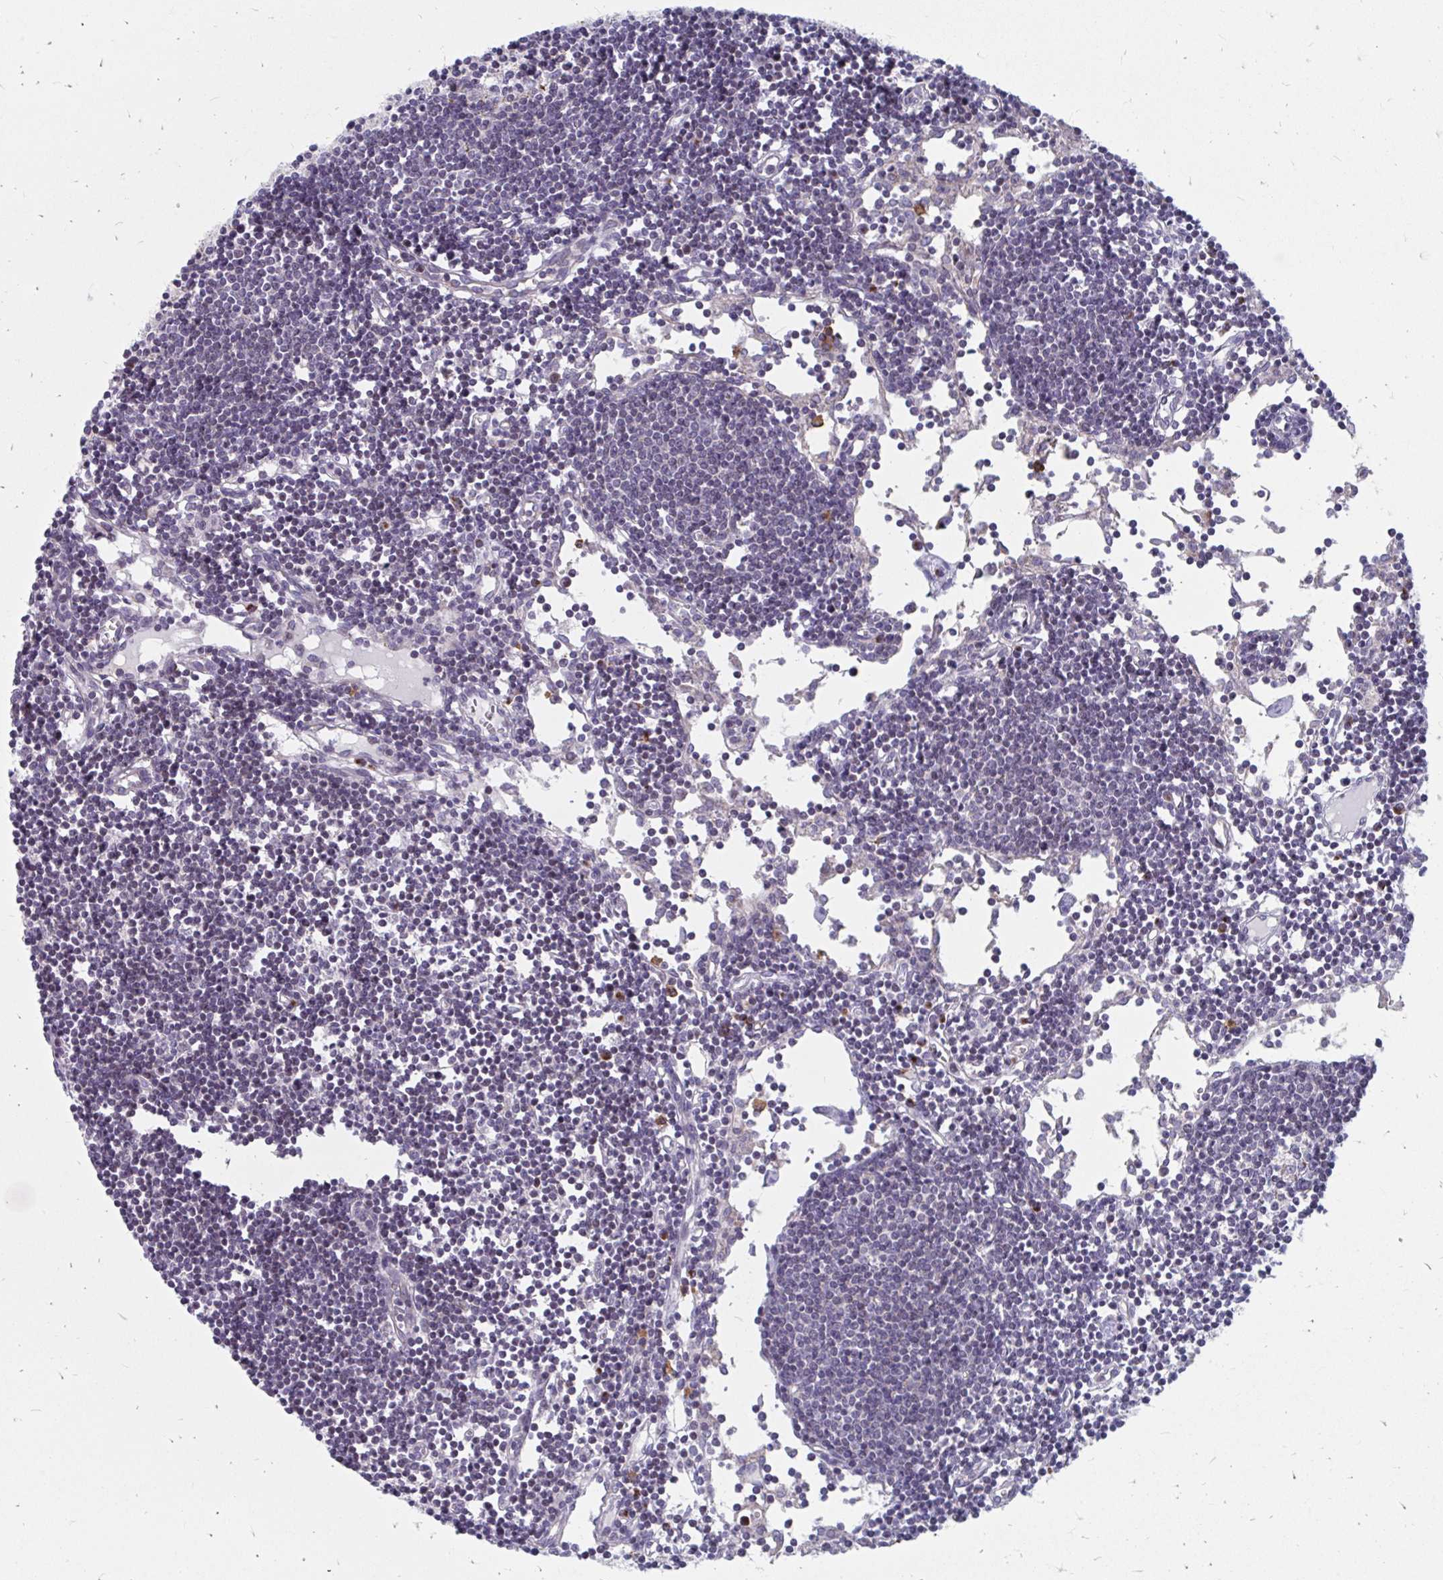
{"staining": {"intensity": "negative", "quantity": "none", "location": "none"}, "tissue": "lymph node", "cell_type": "Germinal center cells", "image_type": "normal", "snomed": [{"axis": "morphology", "description": "Normal tissue, NOS"}, {"axis": "topography", "description": "Lymph node"}], "caption": "Germinal center cells show no significant protein expression in normal lymph node.", "gene": "PABIR3", "patient": {"sex": "female", "age": 65}}